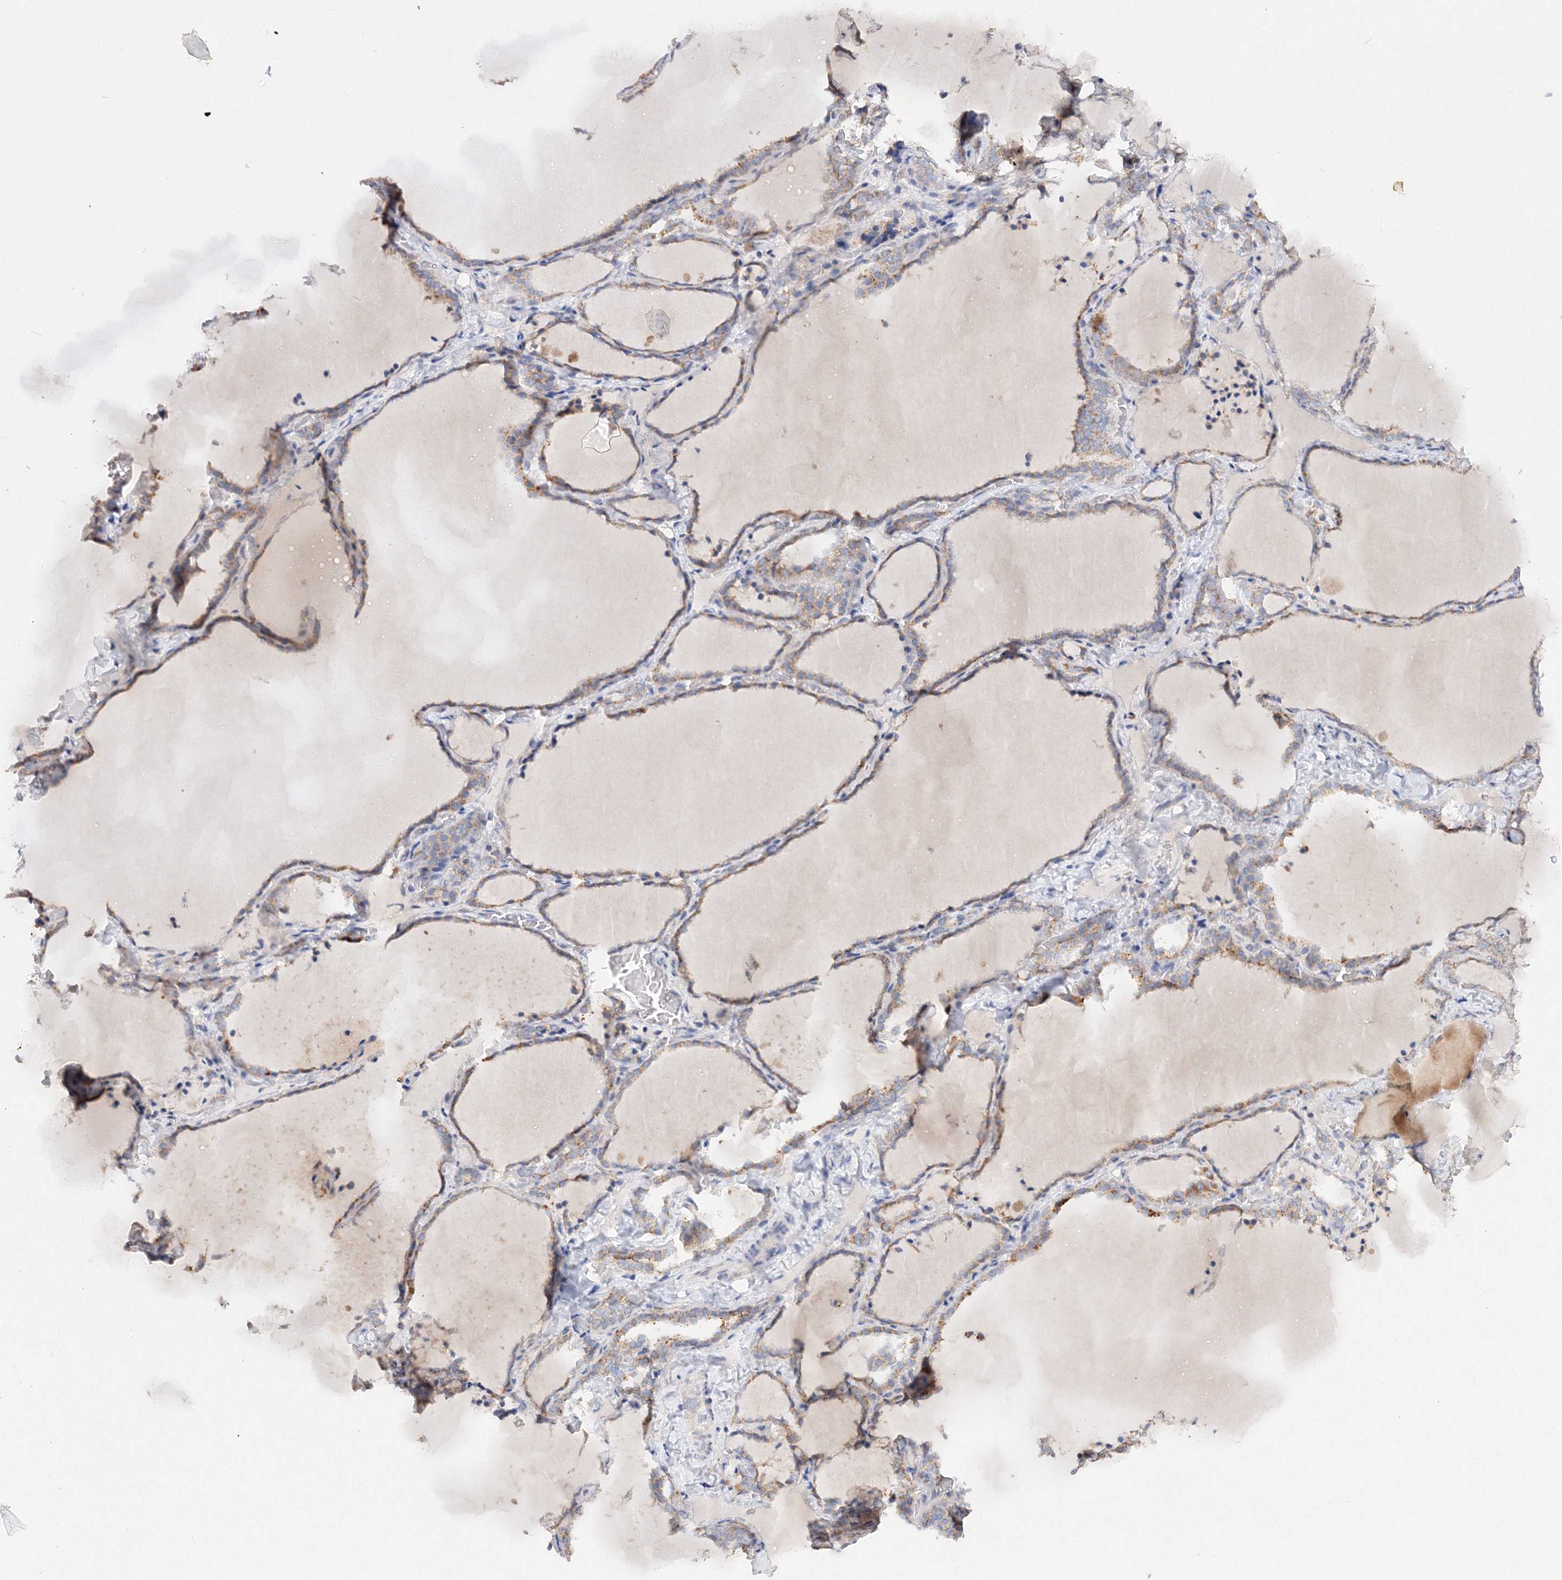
{"staining": {"intensity": "moderate", "quantity": "25%-75%", "location": "cytoplasmic/membranous"}, "tissue": "thyroid gland", "cell_type": "Glandular cells", "image_type": "normal", "snomed": [{"axis": "morphology", "description": "Normal tissue, NOS"}, {"axis": "topography", "description": "Thyroid gland"}], "caption": "Protein staining displays moderate cytoplasmic/membranous positivity in about 25%-75% of glandular cells in benign thyroid gland.", "gene": "GLS", "patient": {"sex": "female", "age": 22}}